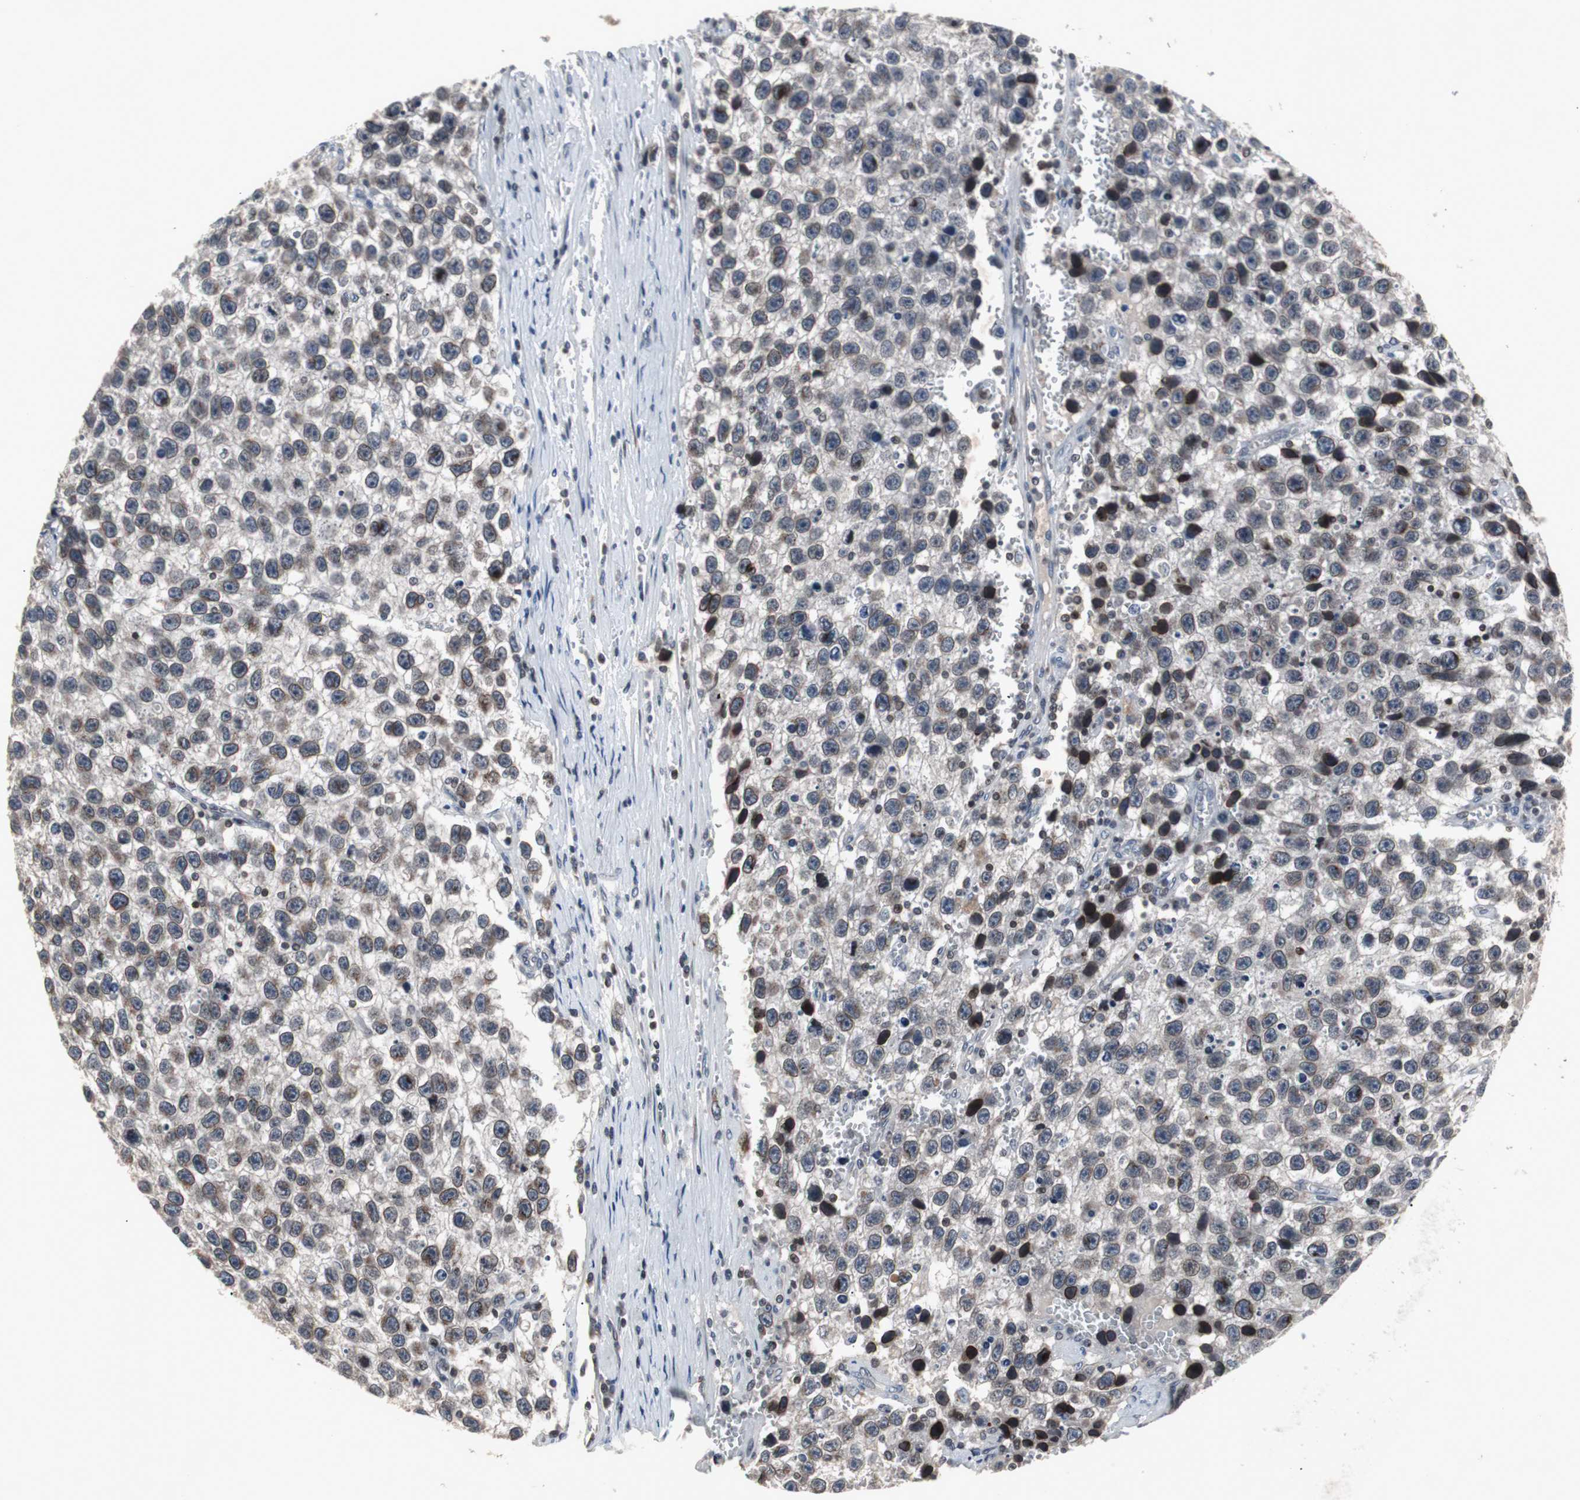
{"staining": {"intensity": "moderate", "quantity": ">75%", "location": "cytoplasmic/membranous,nuclear"}, "tissue": "testis cancer", "cell_type": "Tumor cells", "image_type": "cancer", "snomed": [{"axis": "morphology", "description": "Seminoma, NOS"}, {"axis": "topography", "description": "Testis"}], "caption": "Human testis cancer (seminoma) stained with a protein marker reveals moderate staining in tumor cells.", "gene": "ZNF396", "patient": {"sex": "male", "age": 33}}